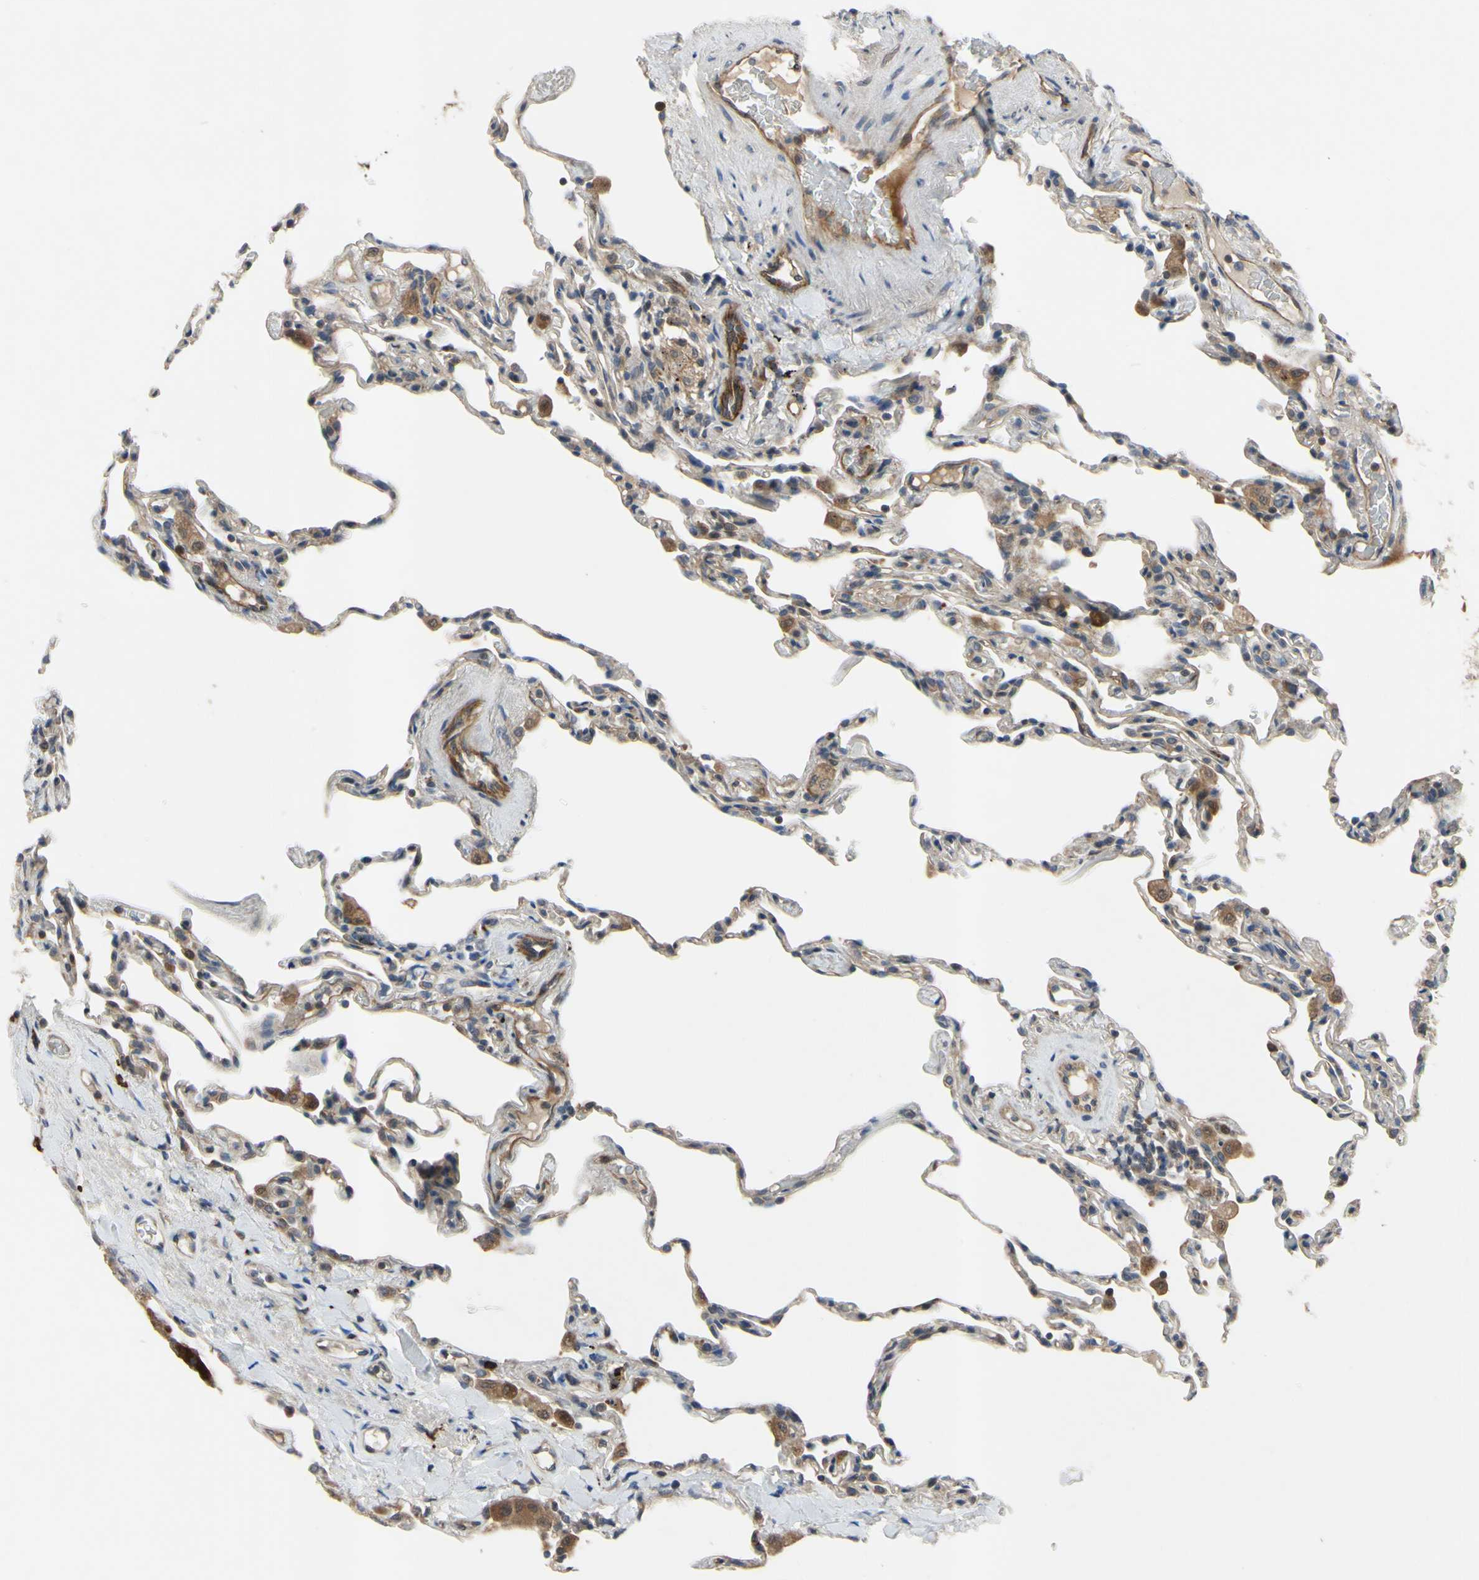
{"staining": {"intensity": "weak", "quantity": "25%-75%", "location": "cytoplasmic/membranous"}, "tissue": "lung", "cell_type": "Alveolar cells", "image_type": "normal", "snomed": [{"axis": "morphology", "description": "Normal tissue, NOS"}, {"axis": "topography", "description": "Lung"}], "caption": "Weak cytoplasmic/membranous expression for a protein is seen in approximately 25%-75% of alveolar cells of benign lung using IHC.", "gene": "XIAP", "patient": {"sex": "male", "age": 59}}